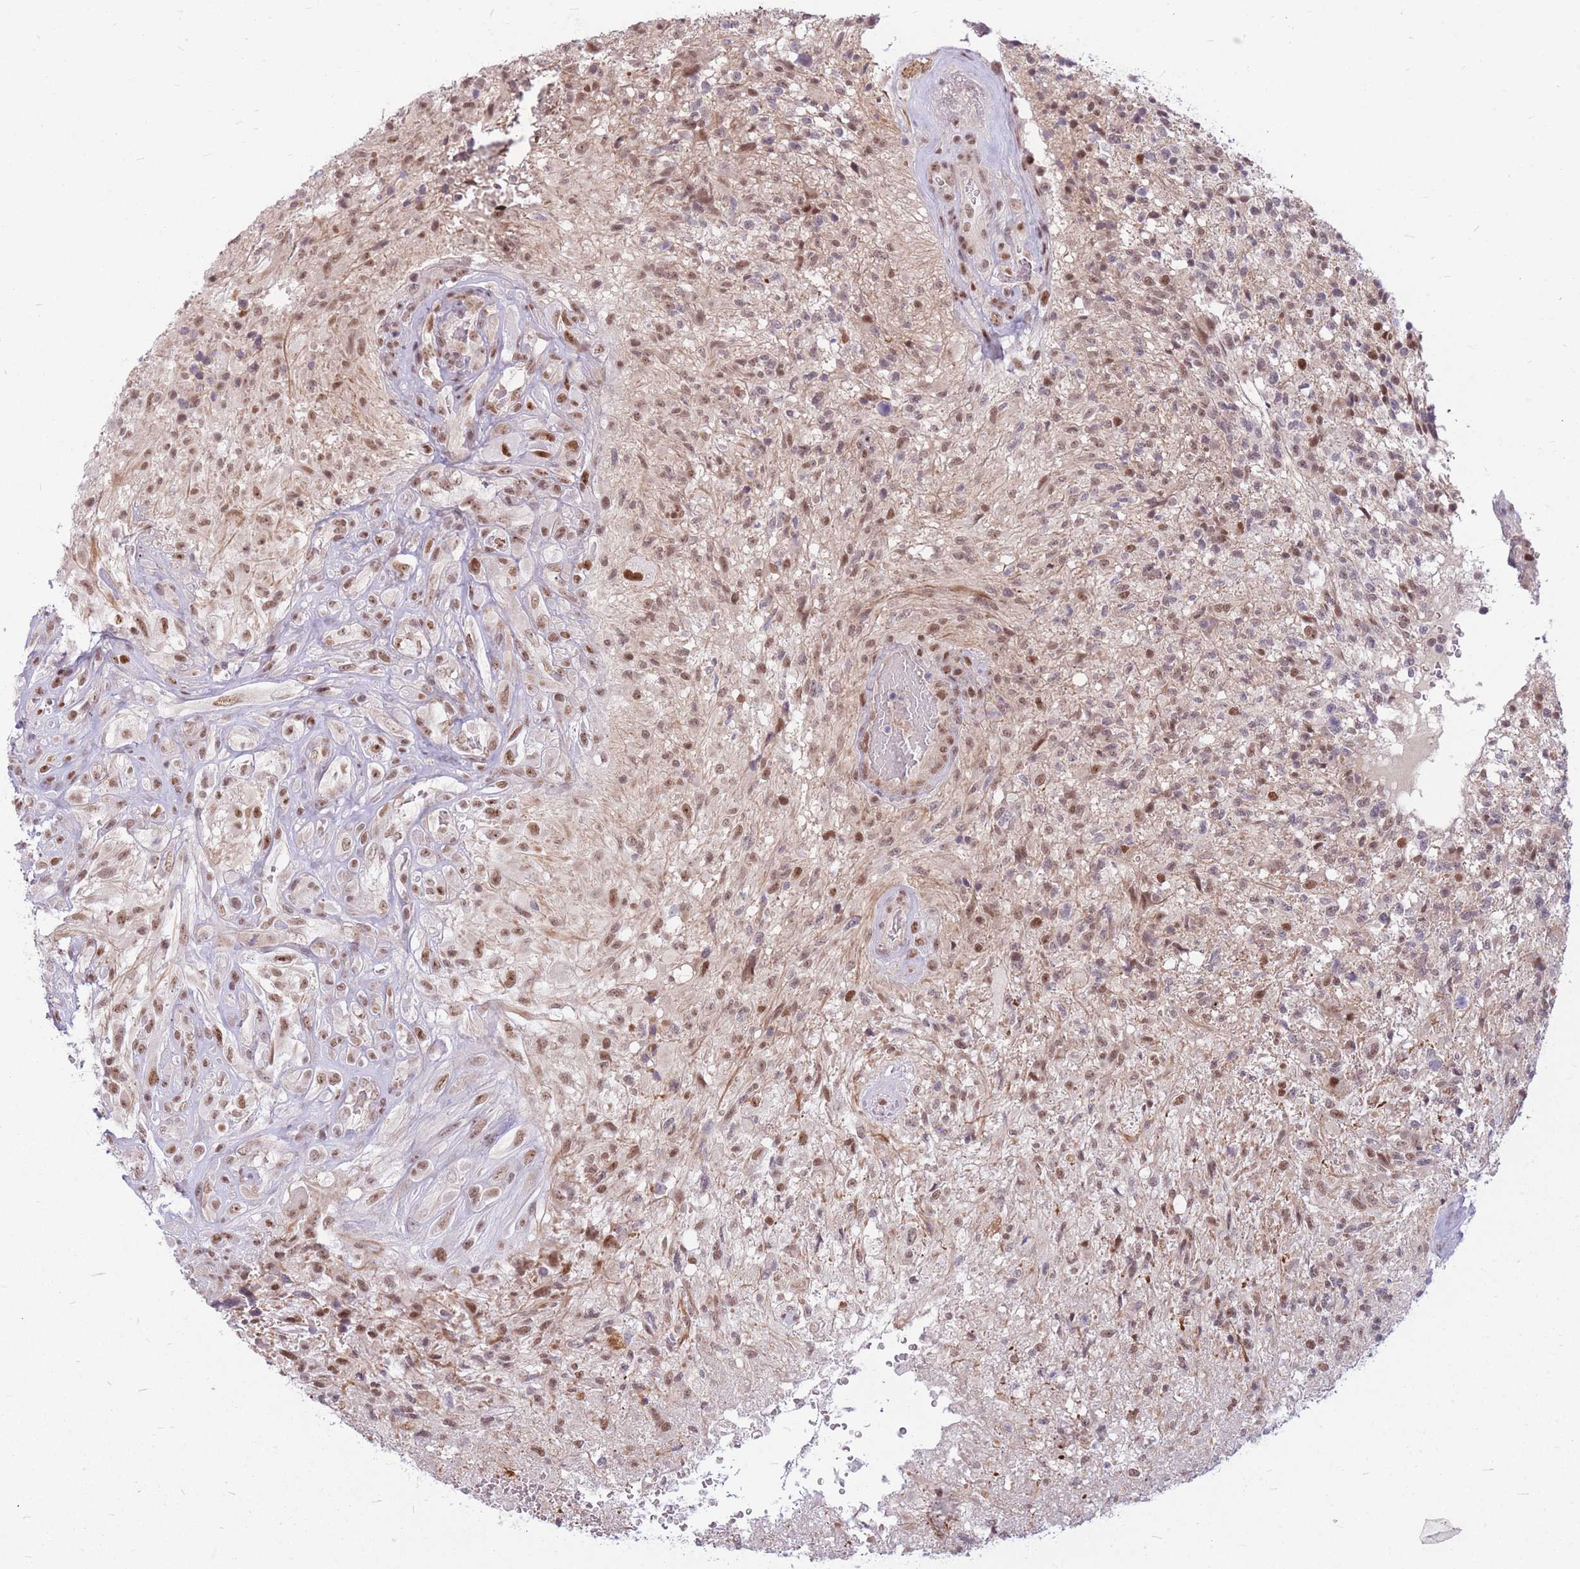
{"staining": {"intensity": "moderate", "quantity": ">75%", "location": "nuclear"}, "tissue": "glioma", "cell_type": "Tumor cells", "image_type": "cancer", "snomed": [{"axis": "morphology", "description": "Glioma, malignant, High grade"}, {"axis": "topography", "description": "Brain"}], "caption": "Malignant high-grade glioma stained with DAB immunohistochemistry exhibits medium levels of moderate nuclear positivity in approximately >75% of tumor cells. (brown staining indicates protein expression, while blue staining denotes nuclei).", "gene": "ERCC2", "patient": {"sex": "male", "age": 56}}